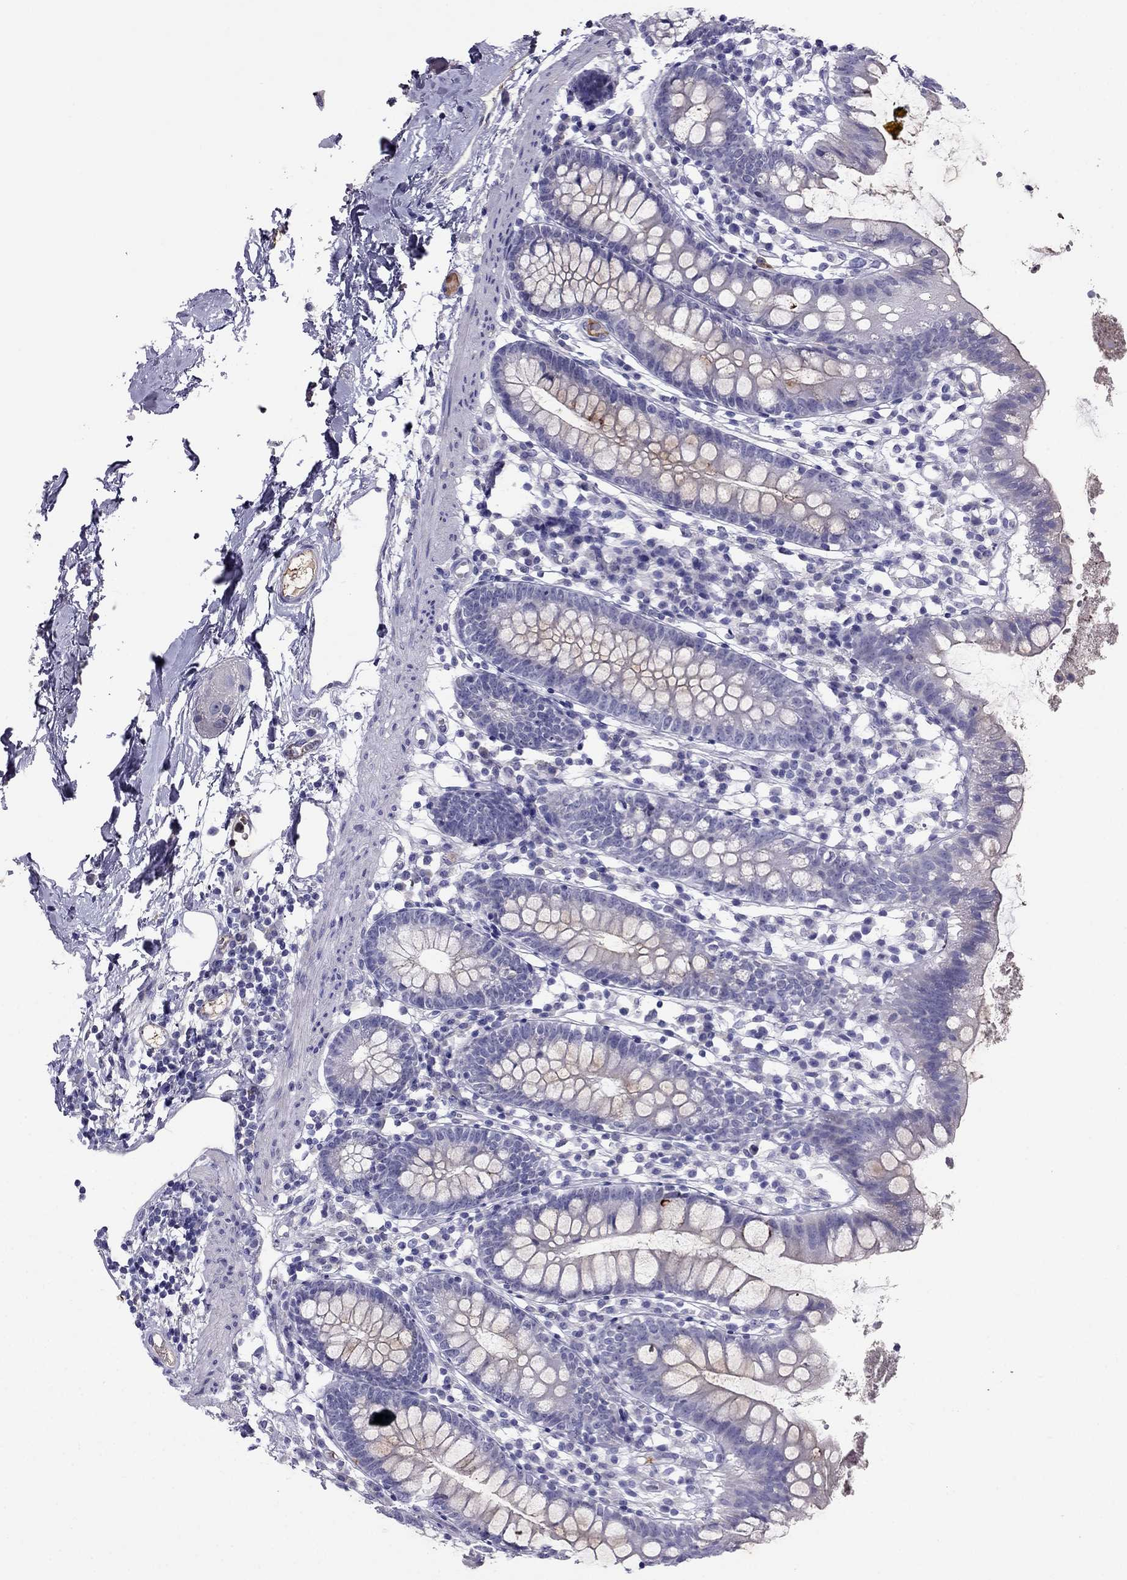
{"staining": {"intensity": "negative", "quantity": "none", "location": "none"}, "tissue": "small intestine", "cell_type": "Glandular cells", "image_type": "normal", "snomed": [{"axis": "morphology", "description": "Normal tissue, NOS"}, {"axis": "topography", "description": "Small intestine"}], "caption": "This is an immunohistochemistry (IHC) histopathology image of benign human small intestine. There is no staining in glandular cells.", "gene": "TBC1D21", "patient": {"sex": "female", "age": 90}}